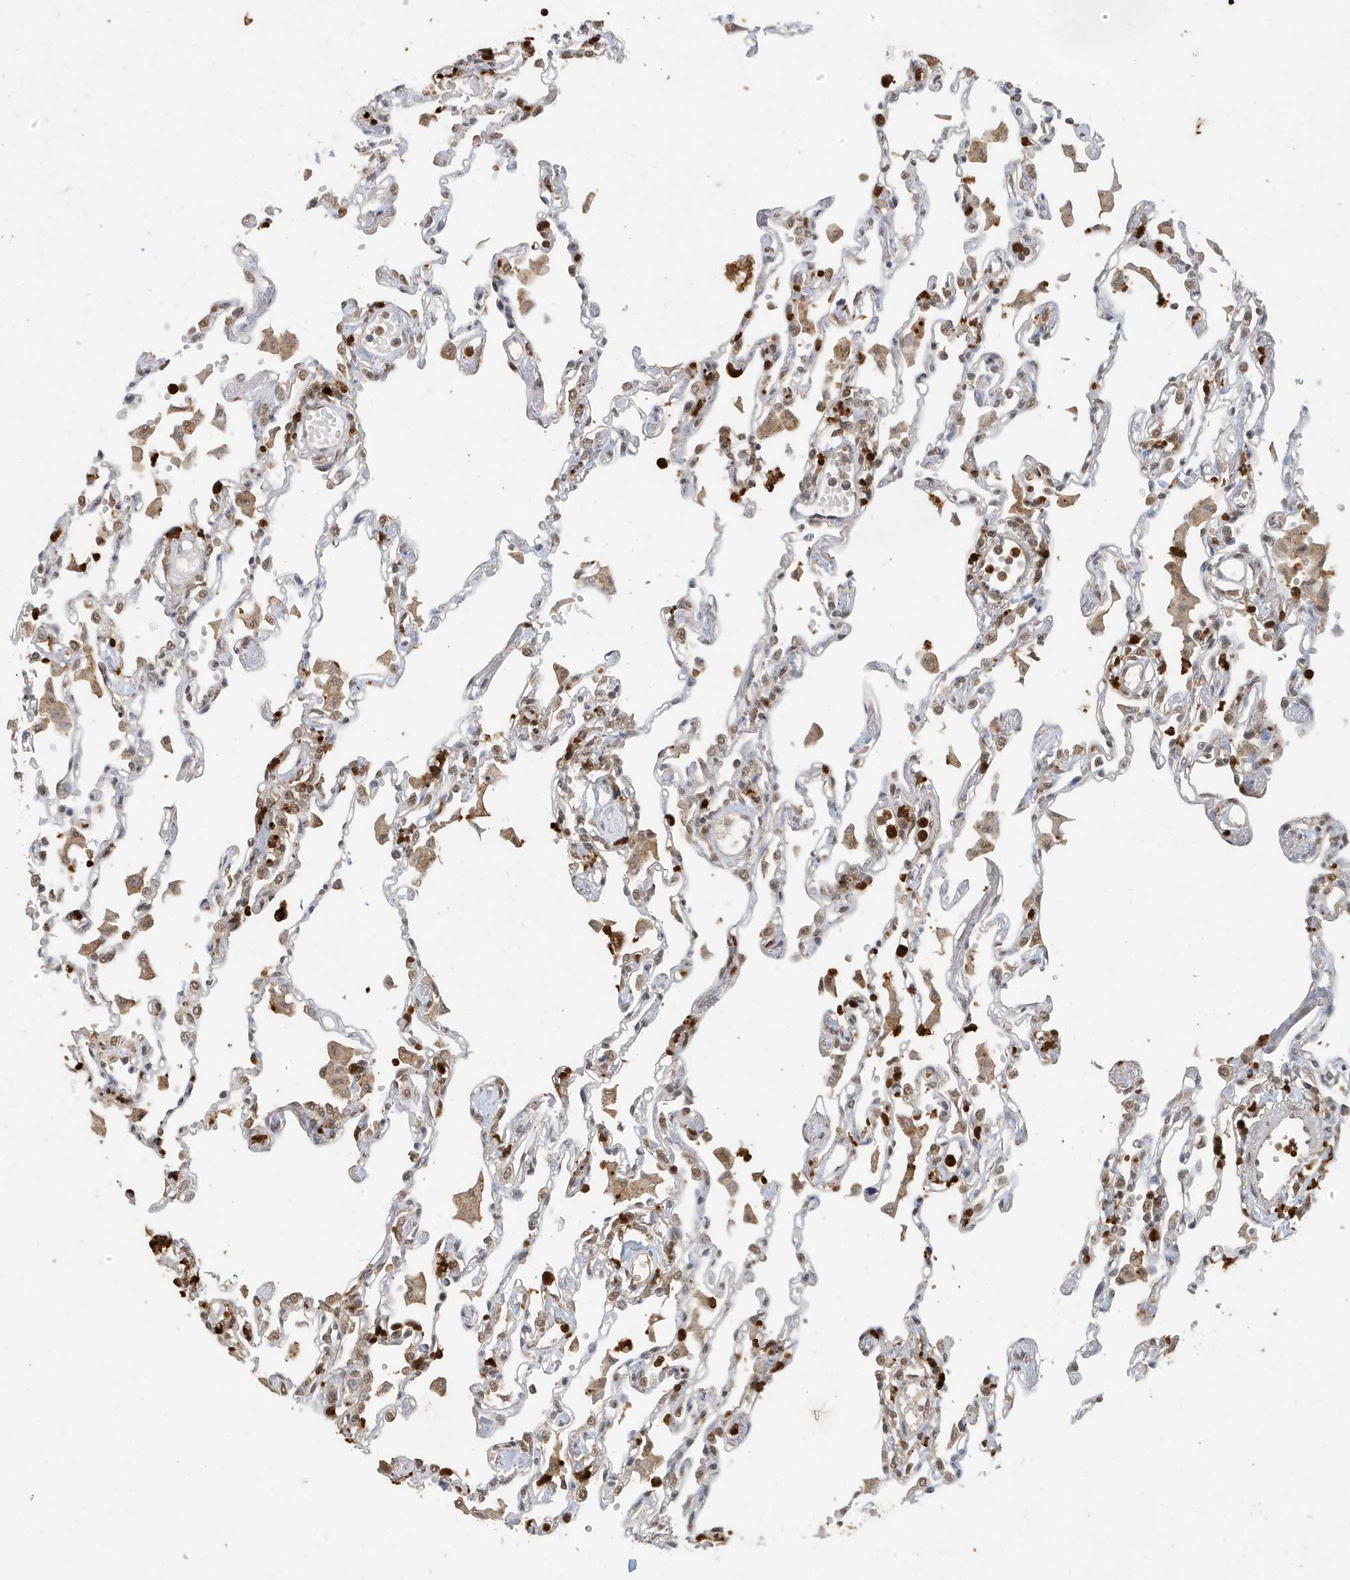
{"staining": {"intensity": "weak", "quantity": "<25%", "location": "cytoplasmic/membranous,nuclear"}, "tissue": "lung", "cell_type": "Alveolar cells", "image_type": "normal", "snomed": [{"axis": "morphology", "description": "Normal tissue, NOS"}, {"axis": "topography", "description": "Bronchus"}, {"axis": "topography", "description": "Lung"}], "caption": "Immunohistochemistry (IHC) photomicrograph of normal lung: lung stained with DAB (3,3'-diaminobenzidine) shows no significant protein expression in alveolar cells.", "gene": "DEFA1", "patient": {"sex": "female", "age": 49}}